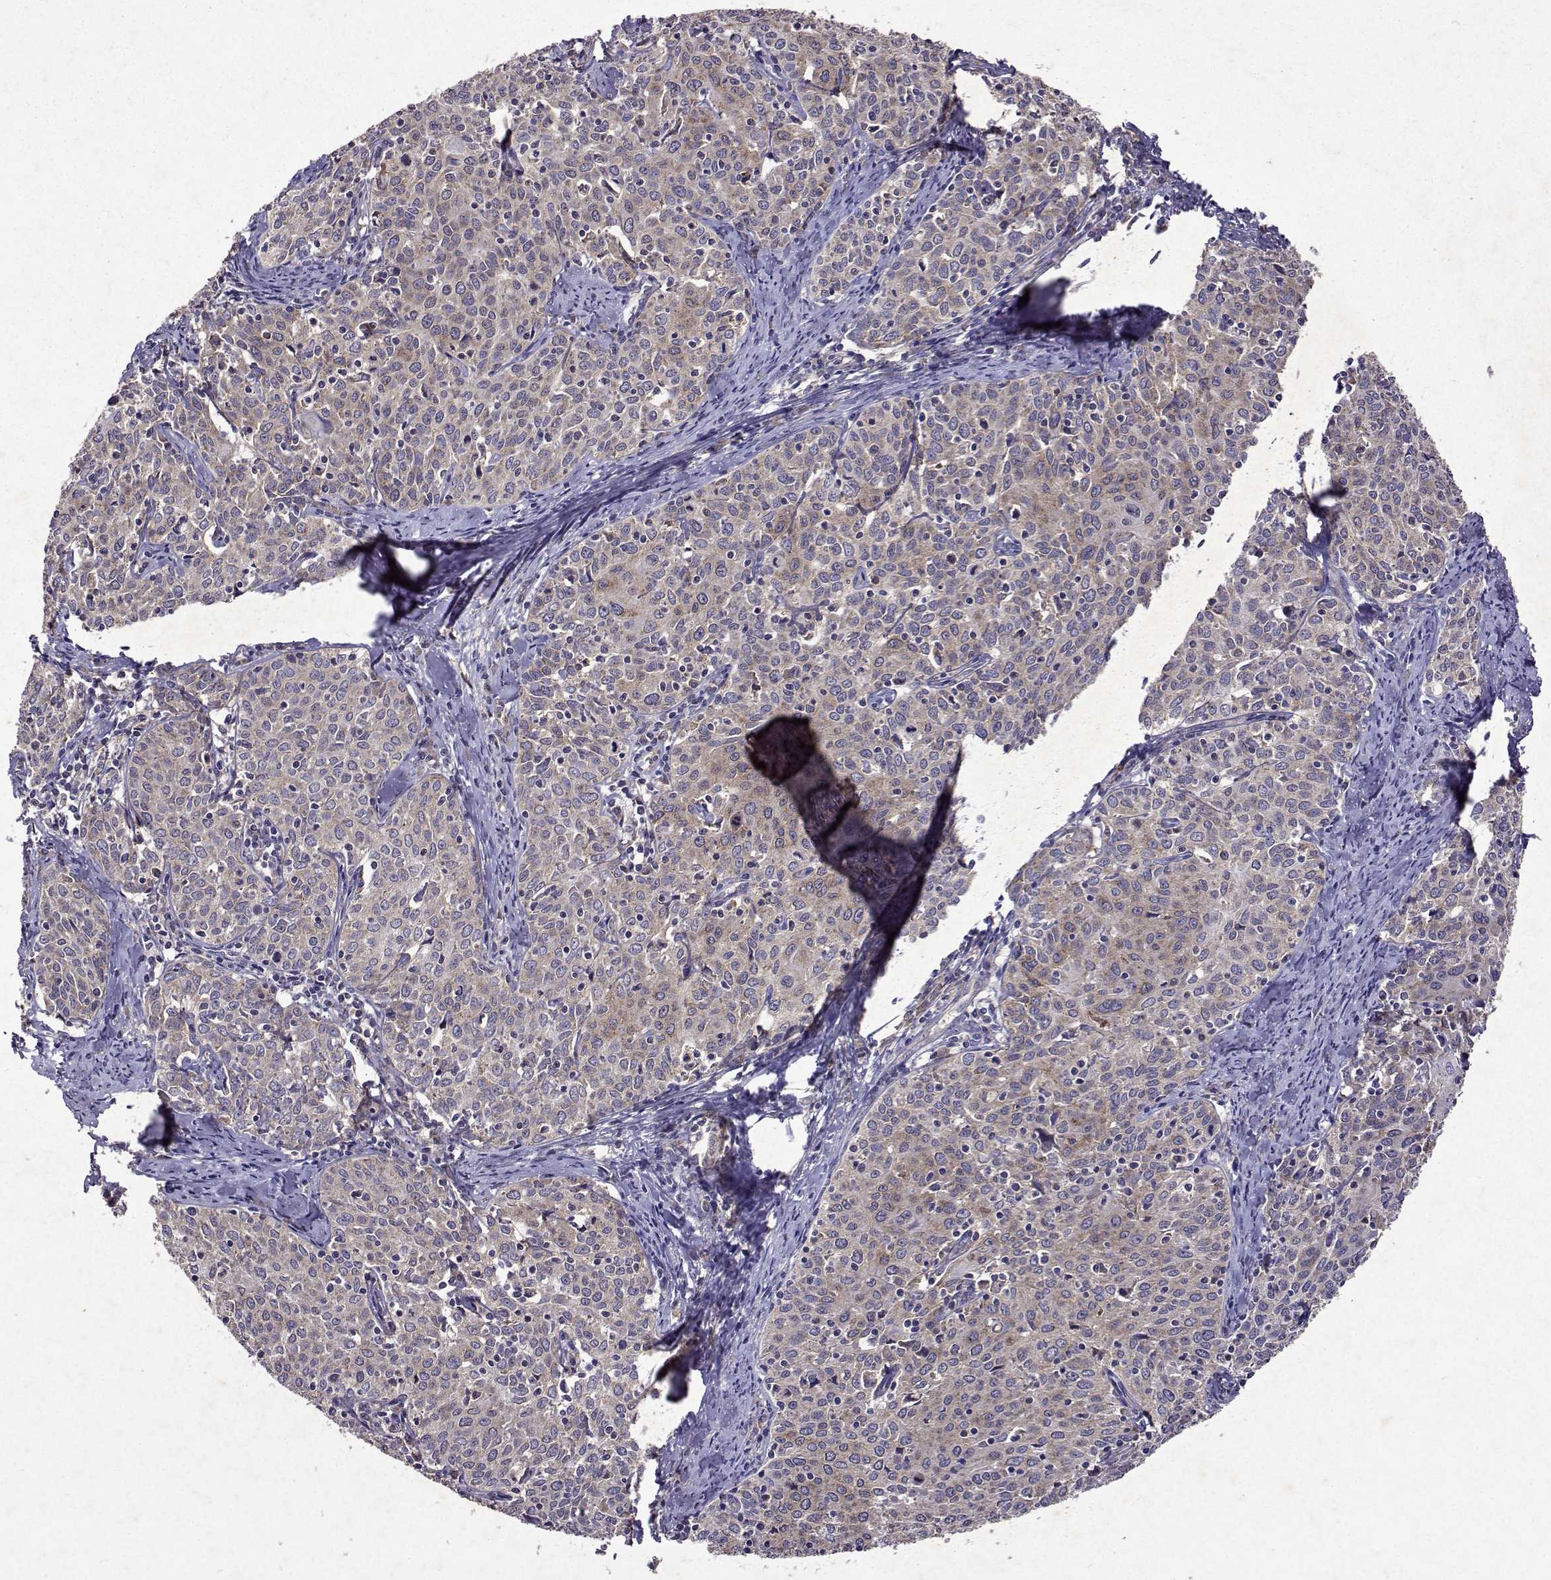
{"staining": {"intensity": "weak", "quantity": "25%-75%", "location": "cytoplasmic/membranous"}, "tissue": "cervical cancer", "cell_type": "Tumor cells", "image_type": "cancer", "snomed": [{"axis": "morphology", "description": "Squamous cell carcinoma, NOS"}, {"axis": "topography", "description": "Cervix"}], "caption": "Immunohistochemical staining of human cervical cancer (squamous cell carcinoma) displays low levels of weak cytoplasmic/membranous staining in about 25%-75% of tumor cells.", "gene": "TARBP2", "patient": {"sex": "female", "age": 62}}